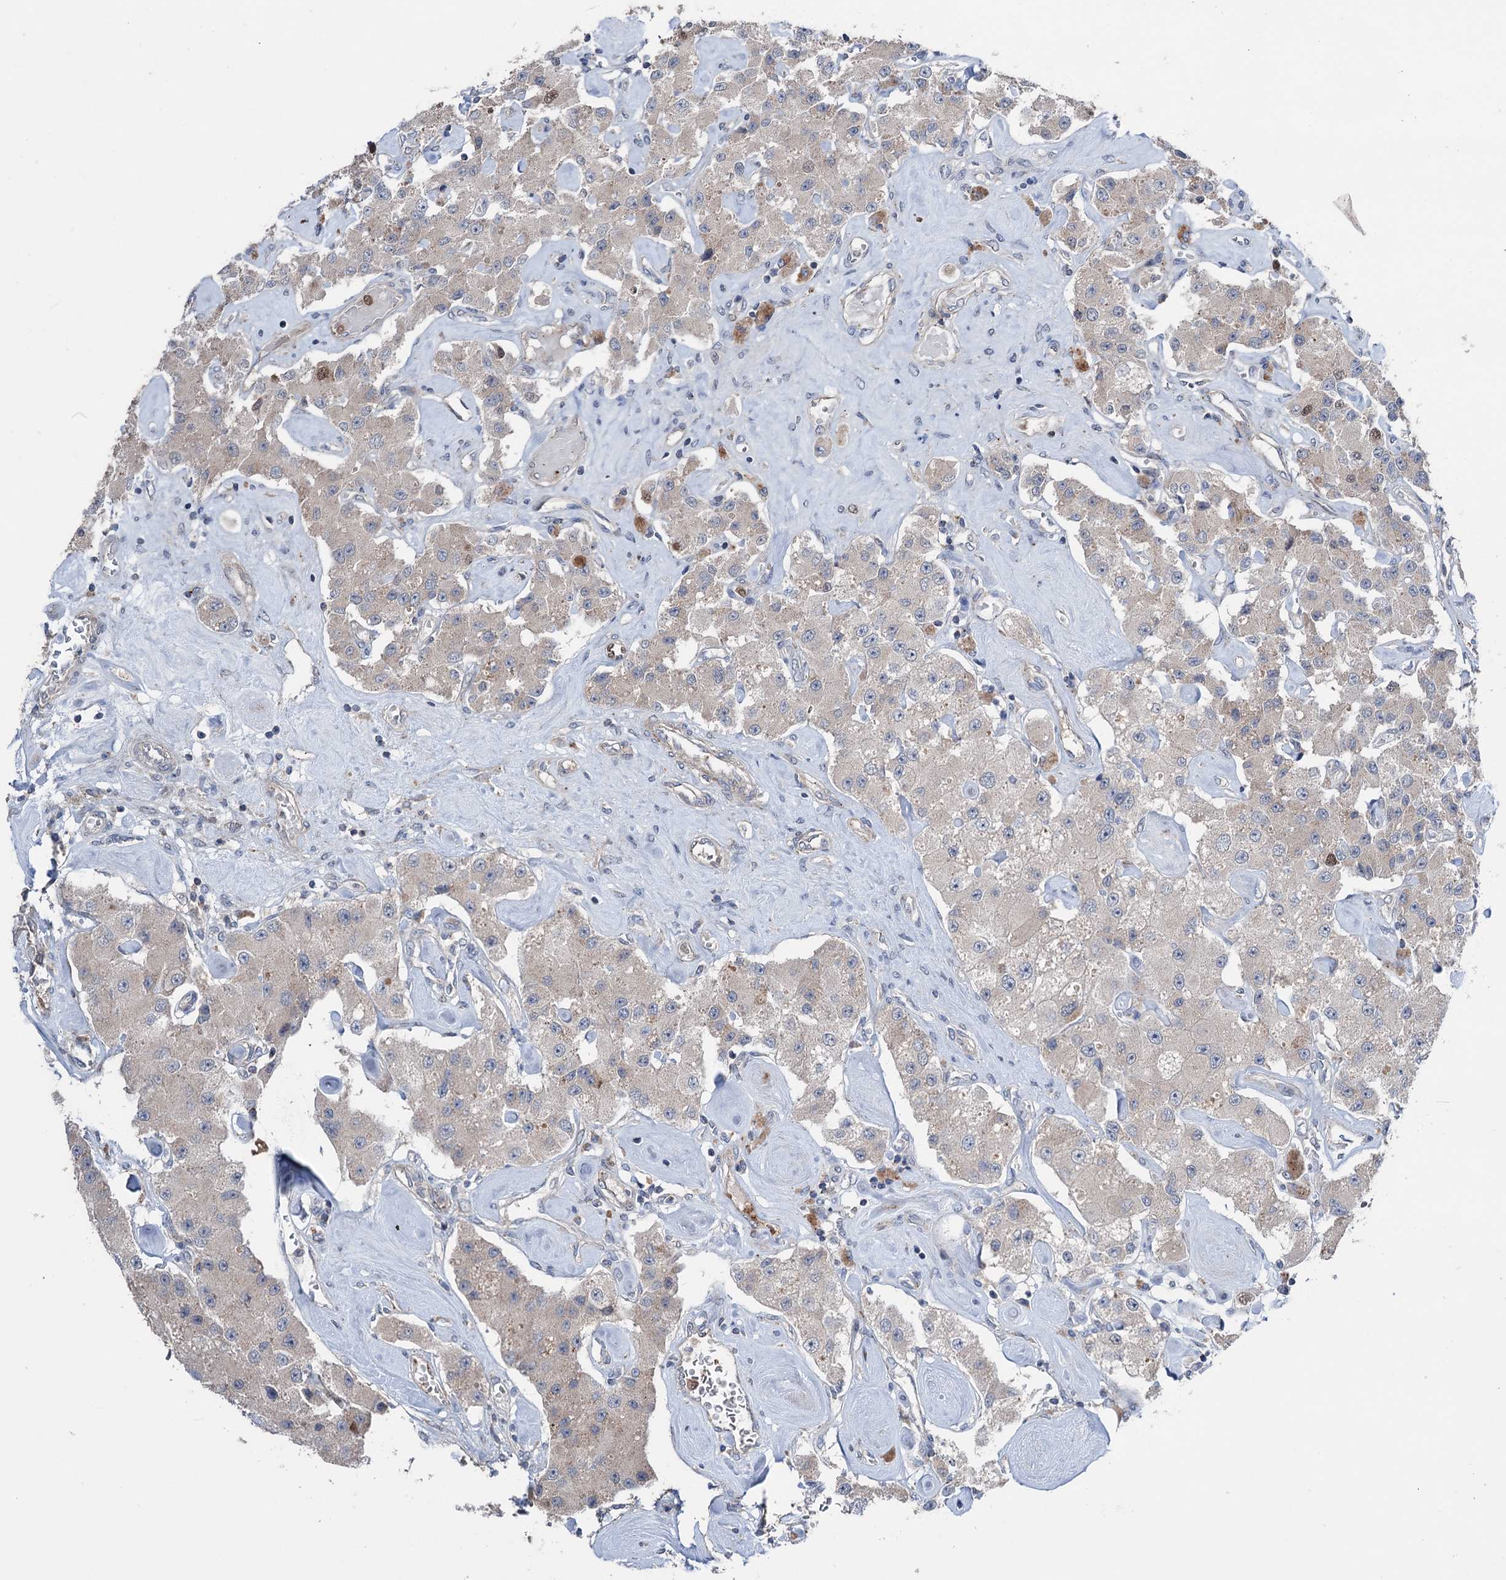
{"staining": {"intensity": "weak", "quantity": "25%-75%", "location": "cytoplasmic/membranous"}, "tissue": "carcinoid", "cell_type": "Tumor cells", "image_type": "cancer", "snomed": [{"axis": "morphology", "description": "Carcinoid, malignant, NOS"}, {"axis": "topography", "description": "Pancreas"}], "caption": "Carcinoid stained with immunohistochemistry displays weak cytoplasmic/membranous expression in about 25%-75% of tumor cells.", "gene": "NCAPD2", "patient": {"sex": "male", "age": 41}}